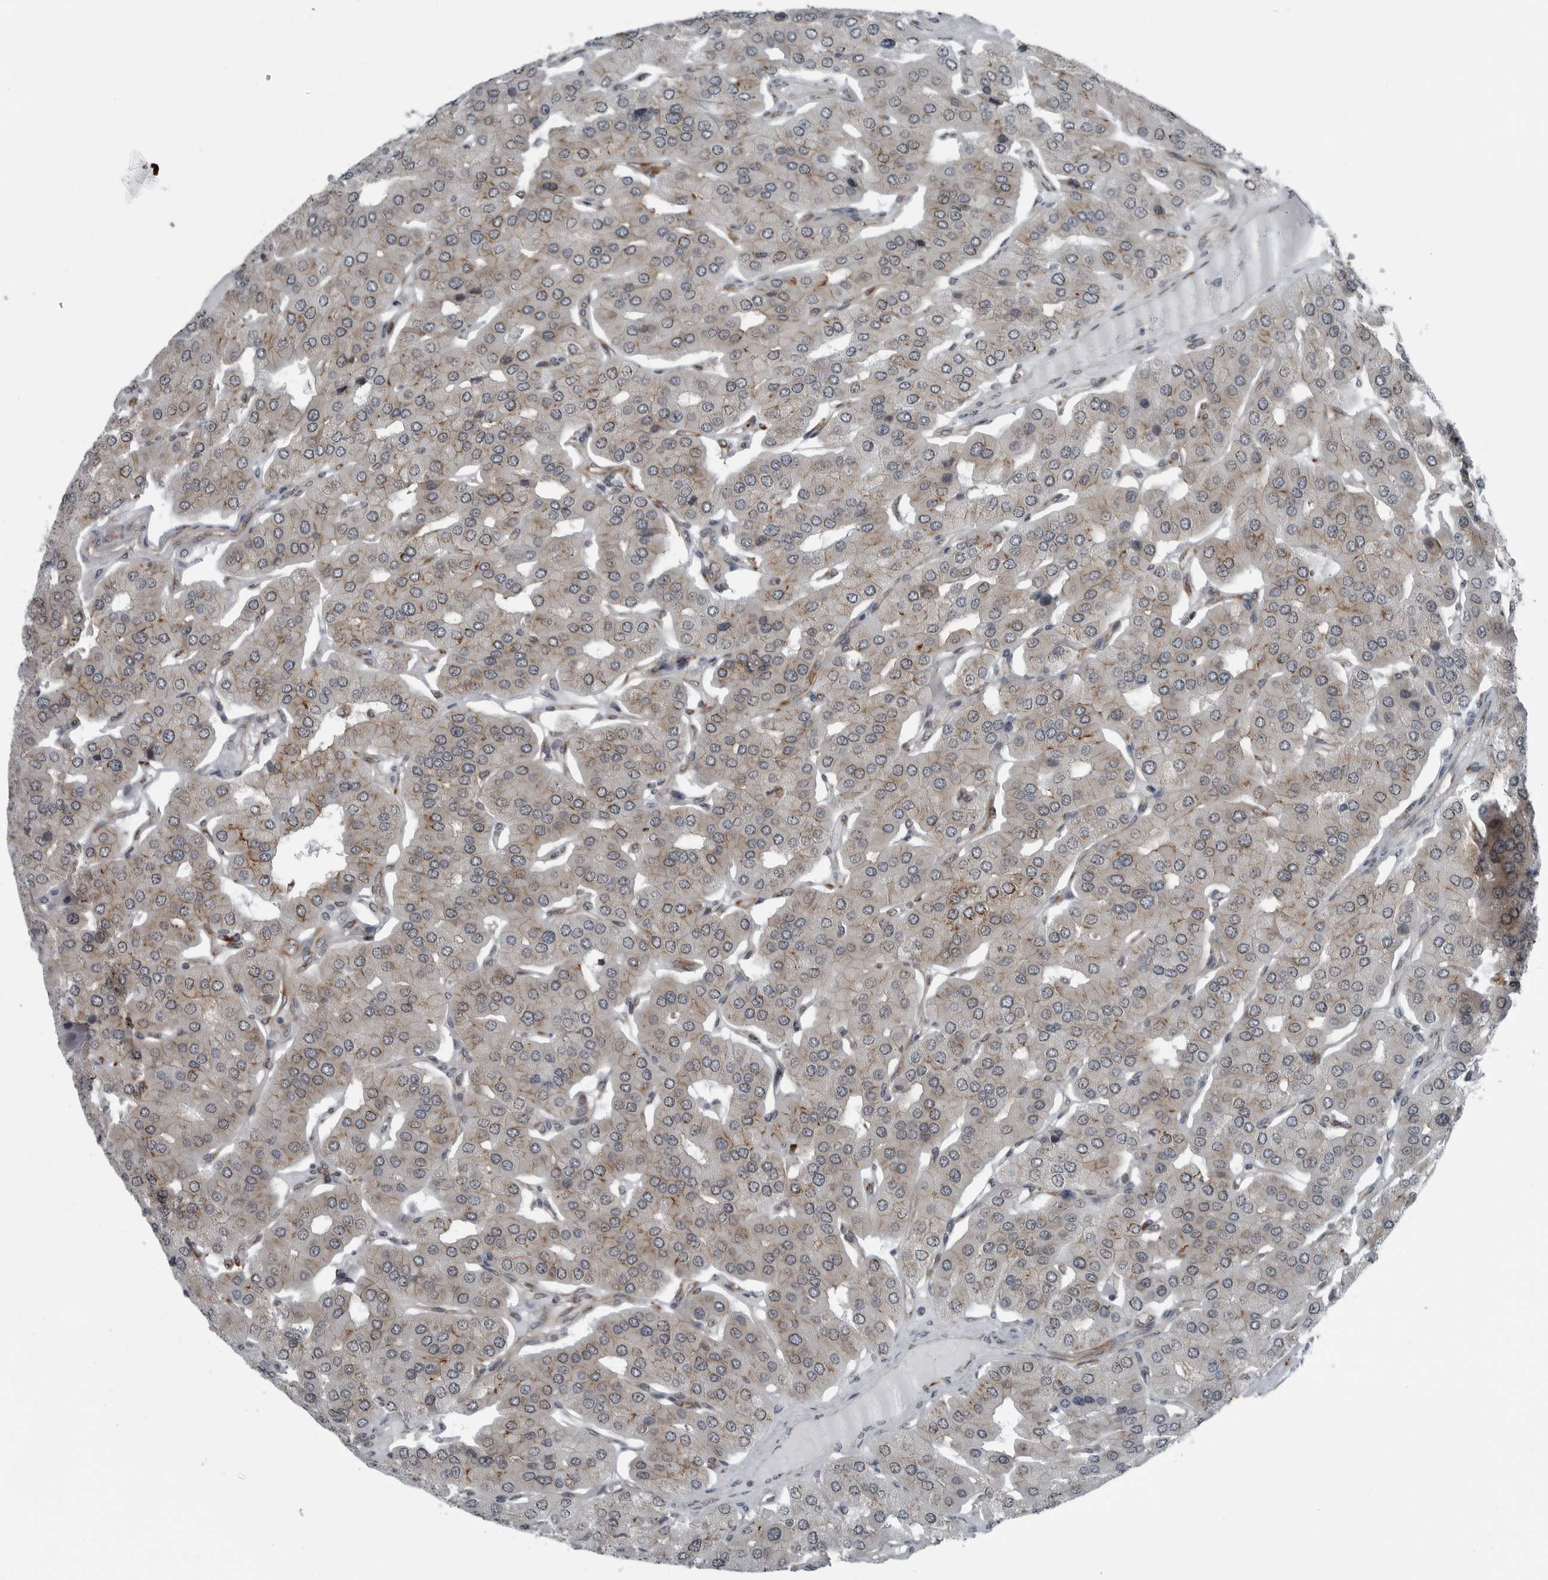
{"staining": {"intensity": "moderate", "quantity": "25%-75%", "location": "cytoplasmic/membranous"}, "tissue": "parathyroid gland", "cell_type": "Glandular cells", "image_type": "normal", "snomed": [{"axis": "morphology", "description": "Normal tissue, NOS"}, {"axis": "morphology", "description": "Adenoma, NOS"}, {"axis": "topography", "description": "Parathyroid gland"}], "caption": "Immunohistochemistry (IHC) (DAB (3,3'-diaminobenzidine)) staining of unremarkable parathyroid gland exhibits moderate cytoplasmic/membranous protein staining in about 25%-75% of glandular cells. (Brightfield microscopy of DAB IHC at high magnification).", "gene": "CEP85", "patient": {"sex": "female", "age": 86}}